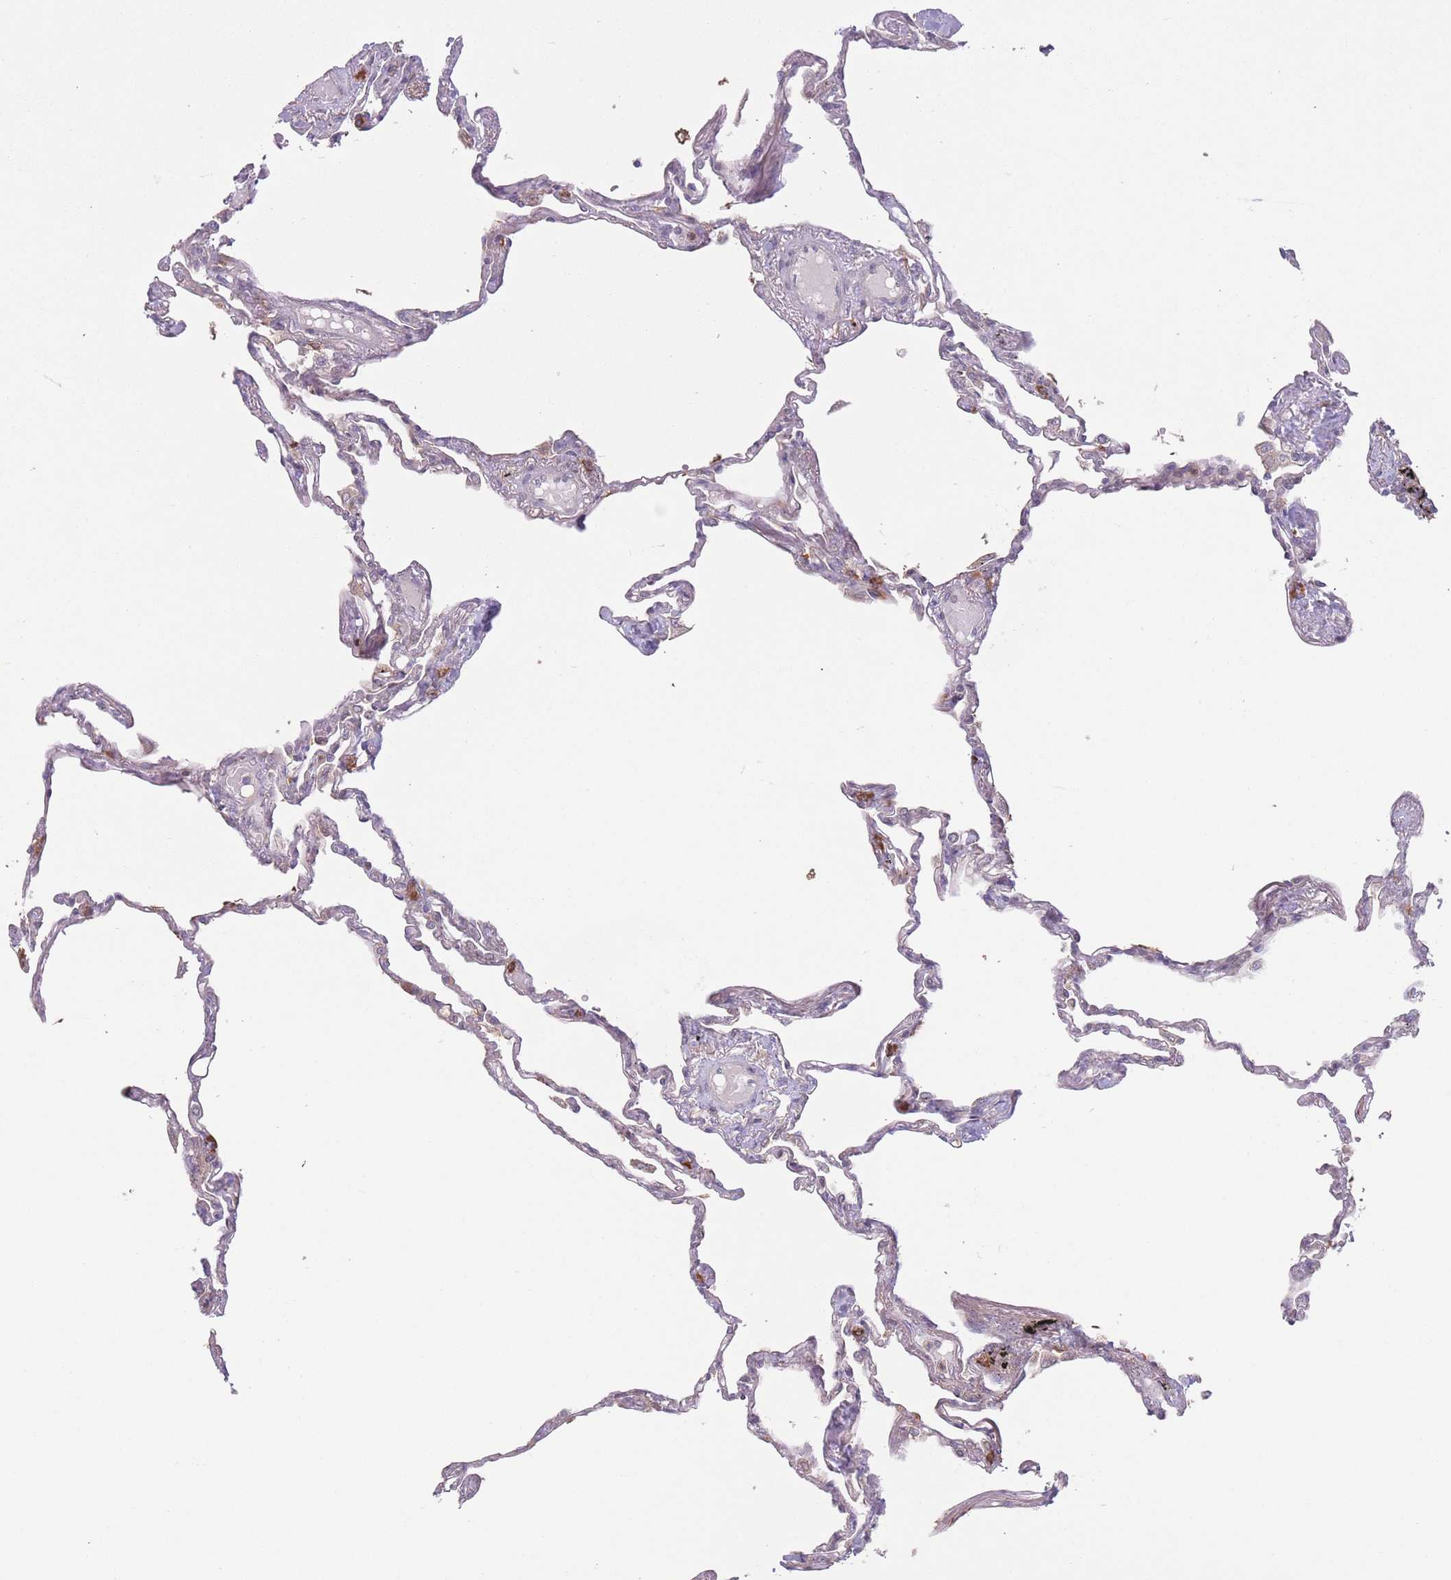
{"staining": {"intensity": "weak", "quantity": "<25%", "location": "cytoplasmic/membranous"}, "tissue": "lung", "cell_type": "Alveolar cells", "image_type": "normal", "snomed": [{"axis": "morphology", "description": "Normal tissue, NOS"}, {"axis": "topography", "description": "Lung"}], "caption": "Immunohistochemical staining of normal human lung reveals no significant positivity in alveolar cells. (DAB (3,3'-diaminobenzidine) IHC with hematoxylin counter stain).", "gene": "PPM1A", "patient": {"sex": "female", "age": 67}}